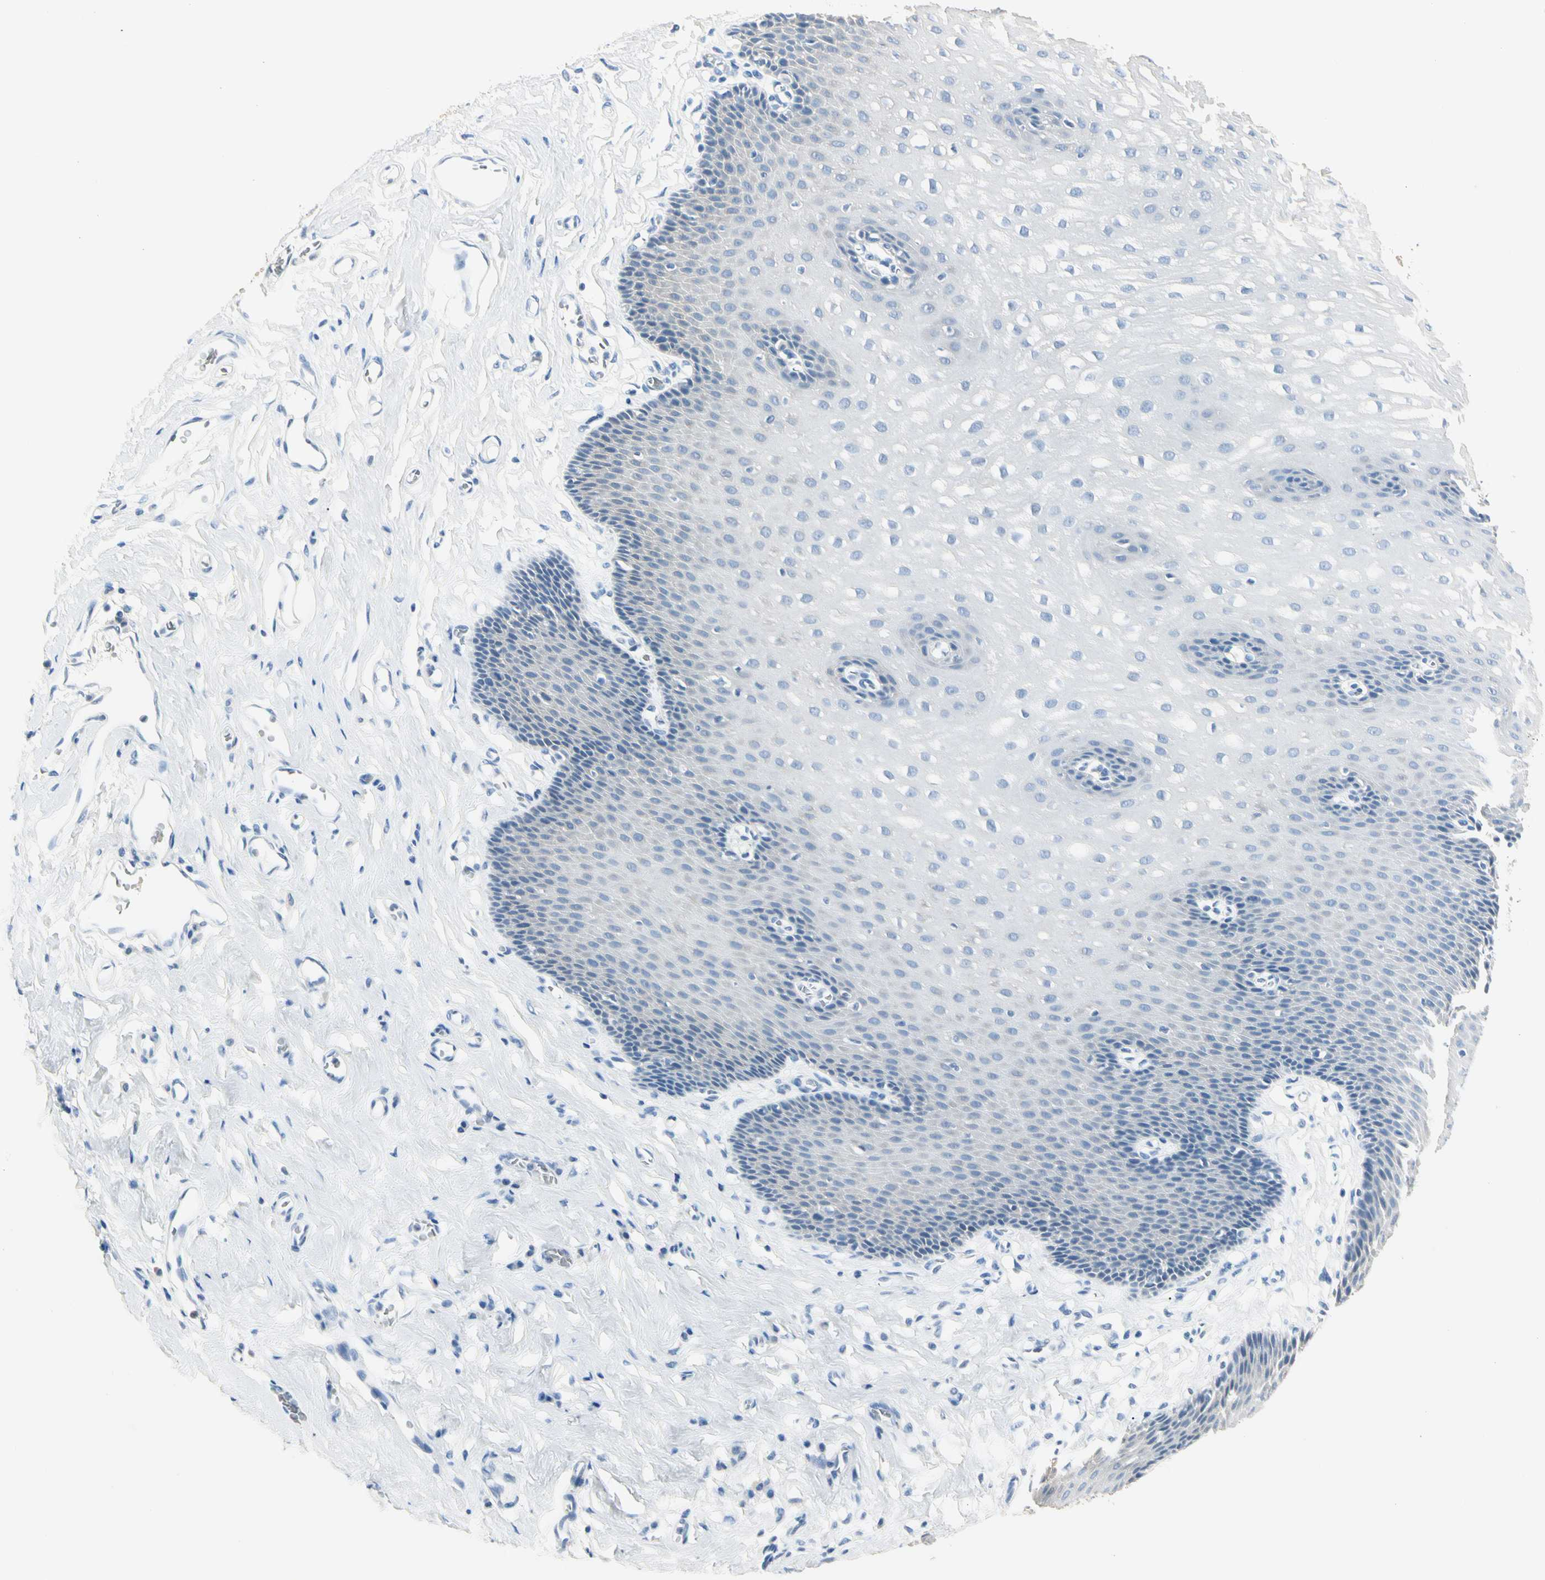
{"staining": {"intensity": "negative", "quantity": "none", "location": "none"}, "tissue": "esophagus", "cell_type": "Squamous epithelial cells", "image_type": "normal", "snomed": [{"axis": "morphology", "description": "Normal tissue, NOS"}, {"axis": "topography", "description": "Esophagus"}], "caption": "A high-resolution micrograph shows immunohistochemistry (IHC) staining of normal esophagus, which demonstrates no significant positivity in squamous epithelial cells.", "gene": "CA1", "patient": {"sex": "male", "age": 70}}